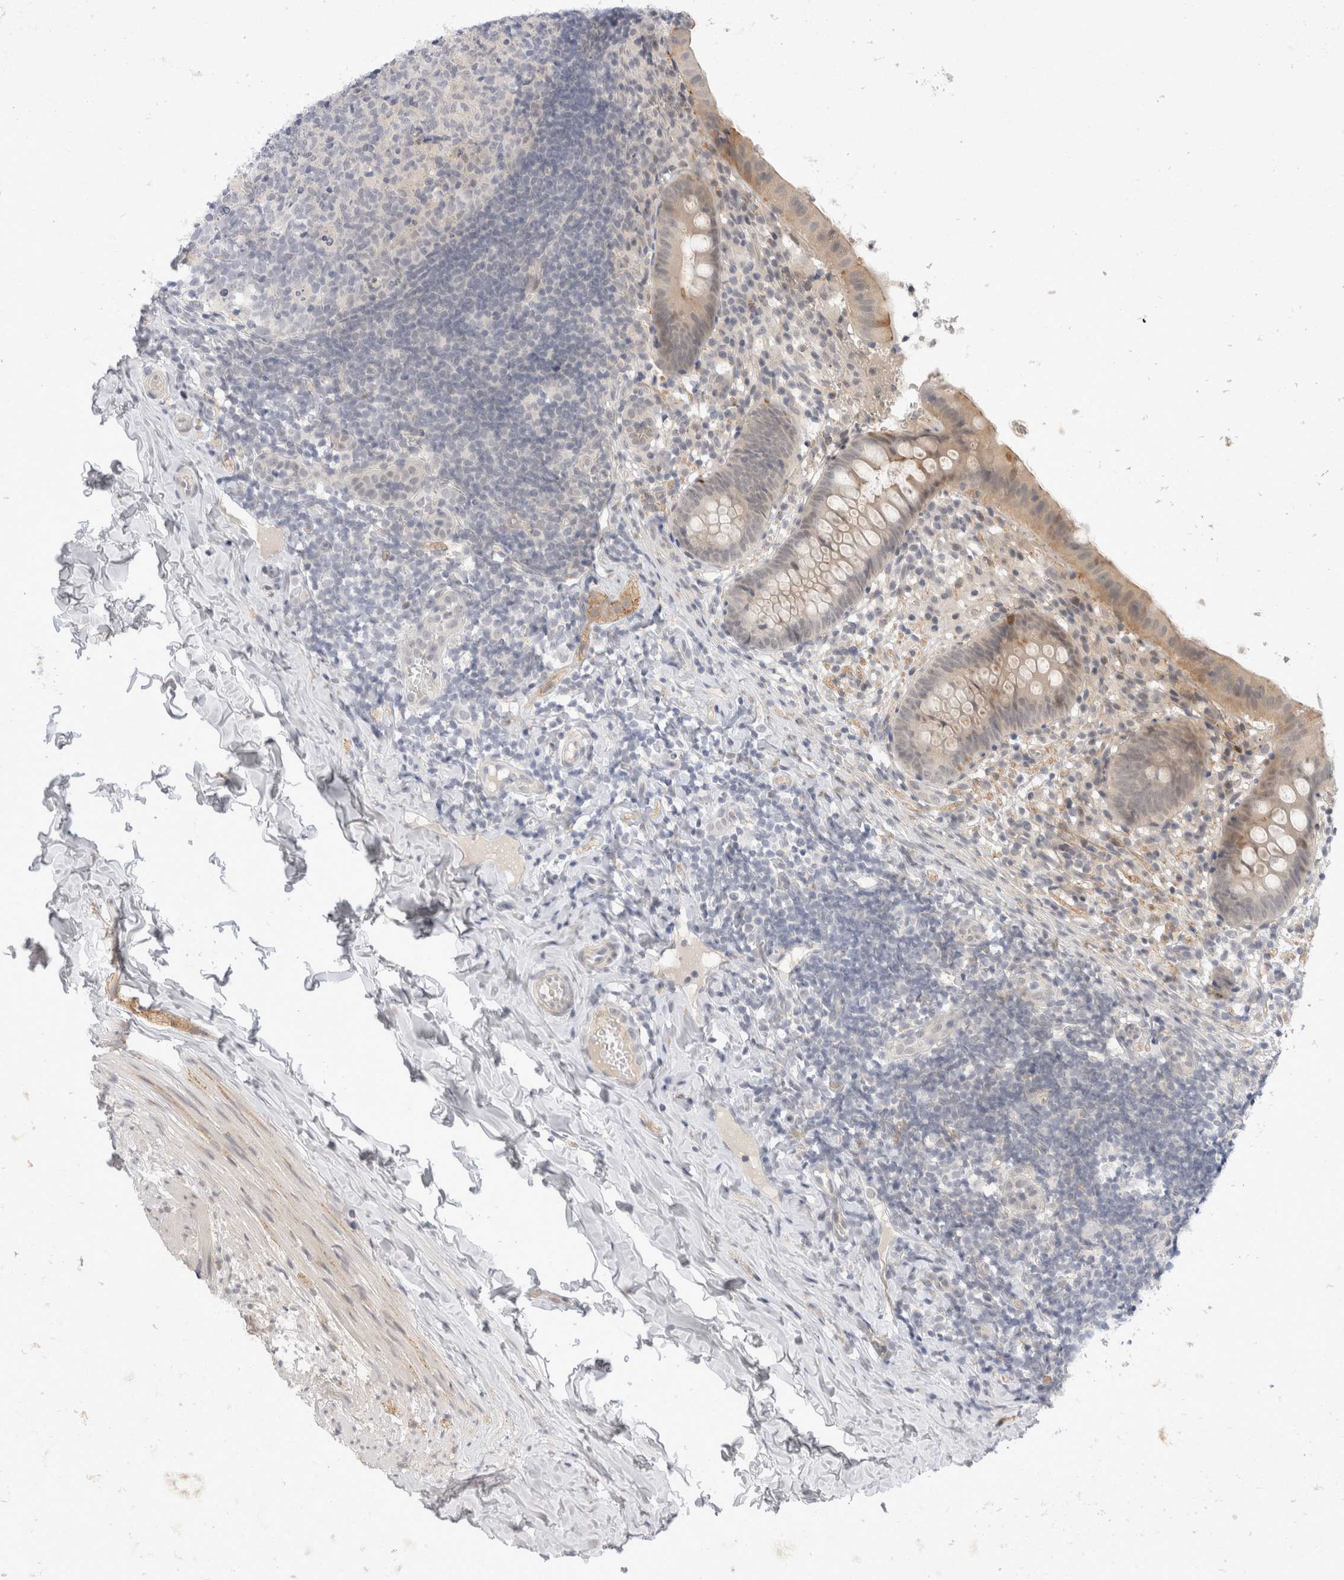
{"staining": {"intensity": "weak", "quantity": "25%-75%", "location": "cytoplasmic/membranous"}, "tissue": "appendix", "cell_type": "Glandular cells", "image_type": "normal", "snomed": [{"axis": "morphology", "description": "Normal tissue, NOS"}, {"axis": "topography", "description": "Appendix"}], "caption": "Protein analysis of normal appendix displays weak cytoplasmic/membranous expression in about 25%-75% of glandular cells.", "gene": "TOM1L2", "patient": {"sex": "male", "age": 8}}